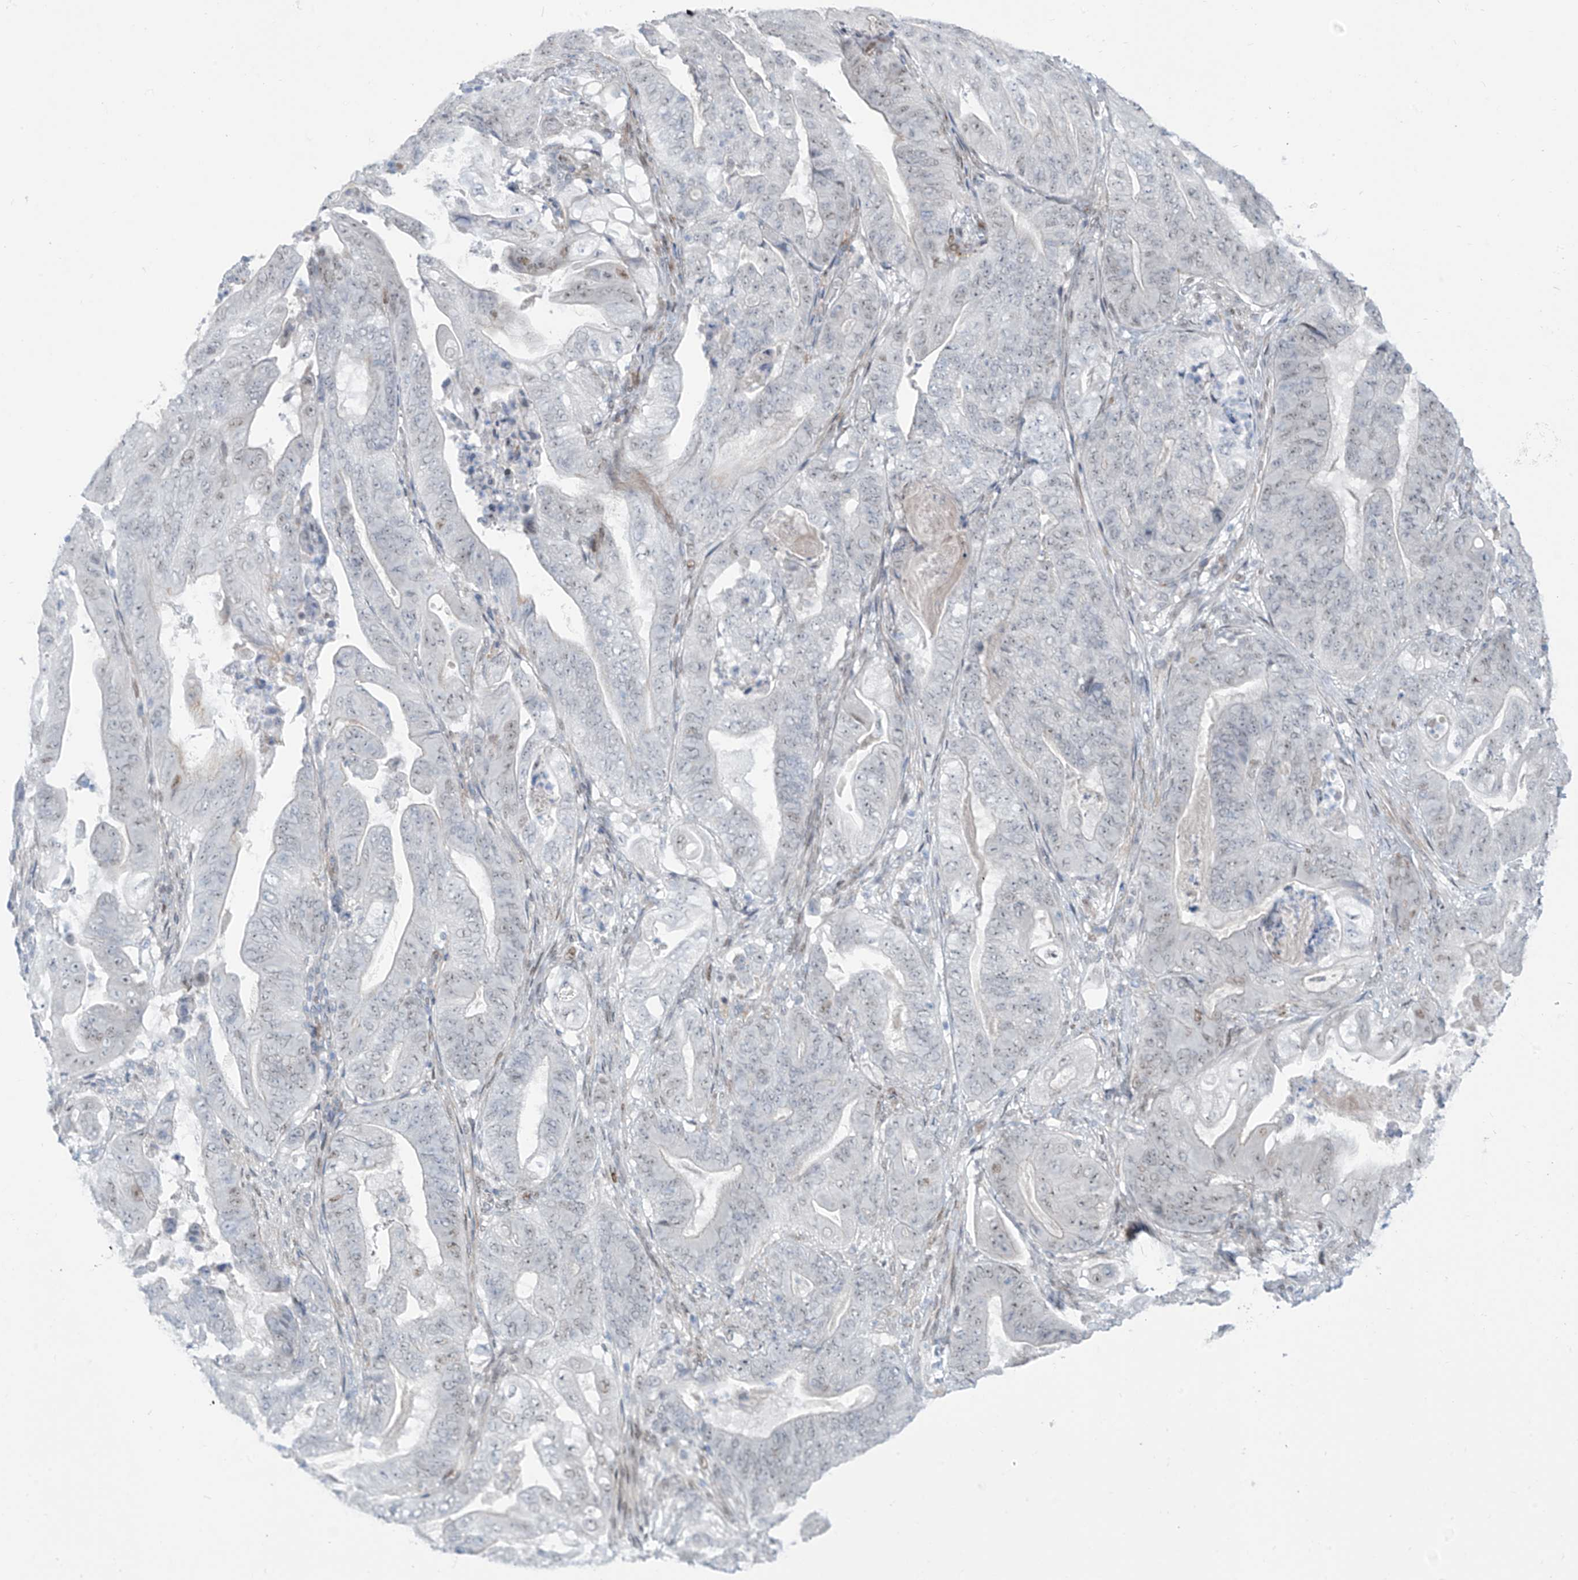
{"staining": {"intensity": "negative", "quantity": "none", "location": "none"}, "tissue": "stomach cancer", "cell_type": "Tumor cells", "image_type": "cancer", "snomed": [{"axis": "morphology", "description": "Adenocarcinoma, NOS"}, {"axis": "topography", "description": "Stomach"}], "caption": "Stomach cancer (adenocarcinoma) stained for a protein using immunohistochemistry (IHC) displays no expression tumor cells.", "gene": "LIN9", "patient": {"sex": "female", "age": 73}}